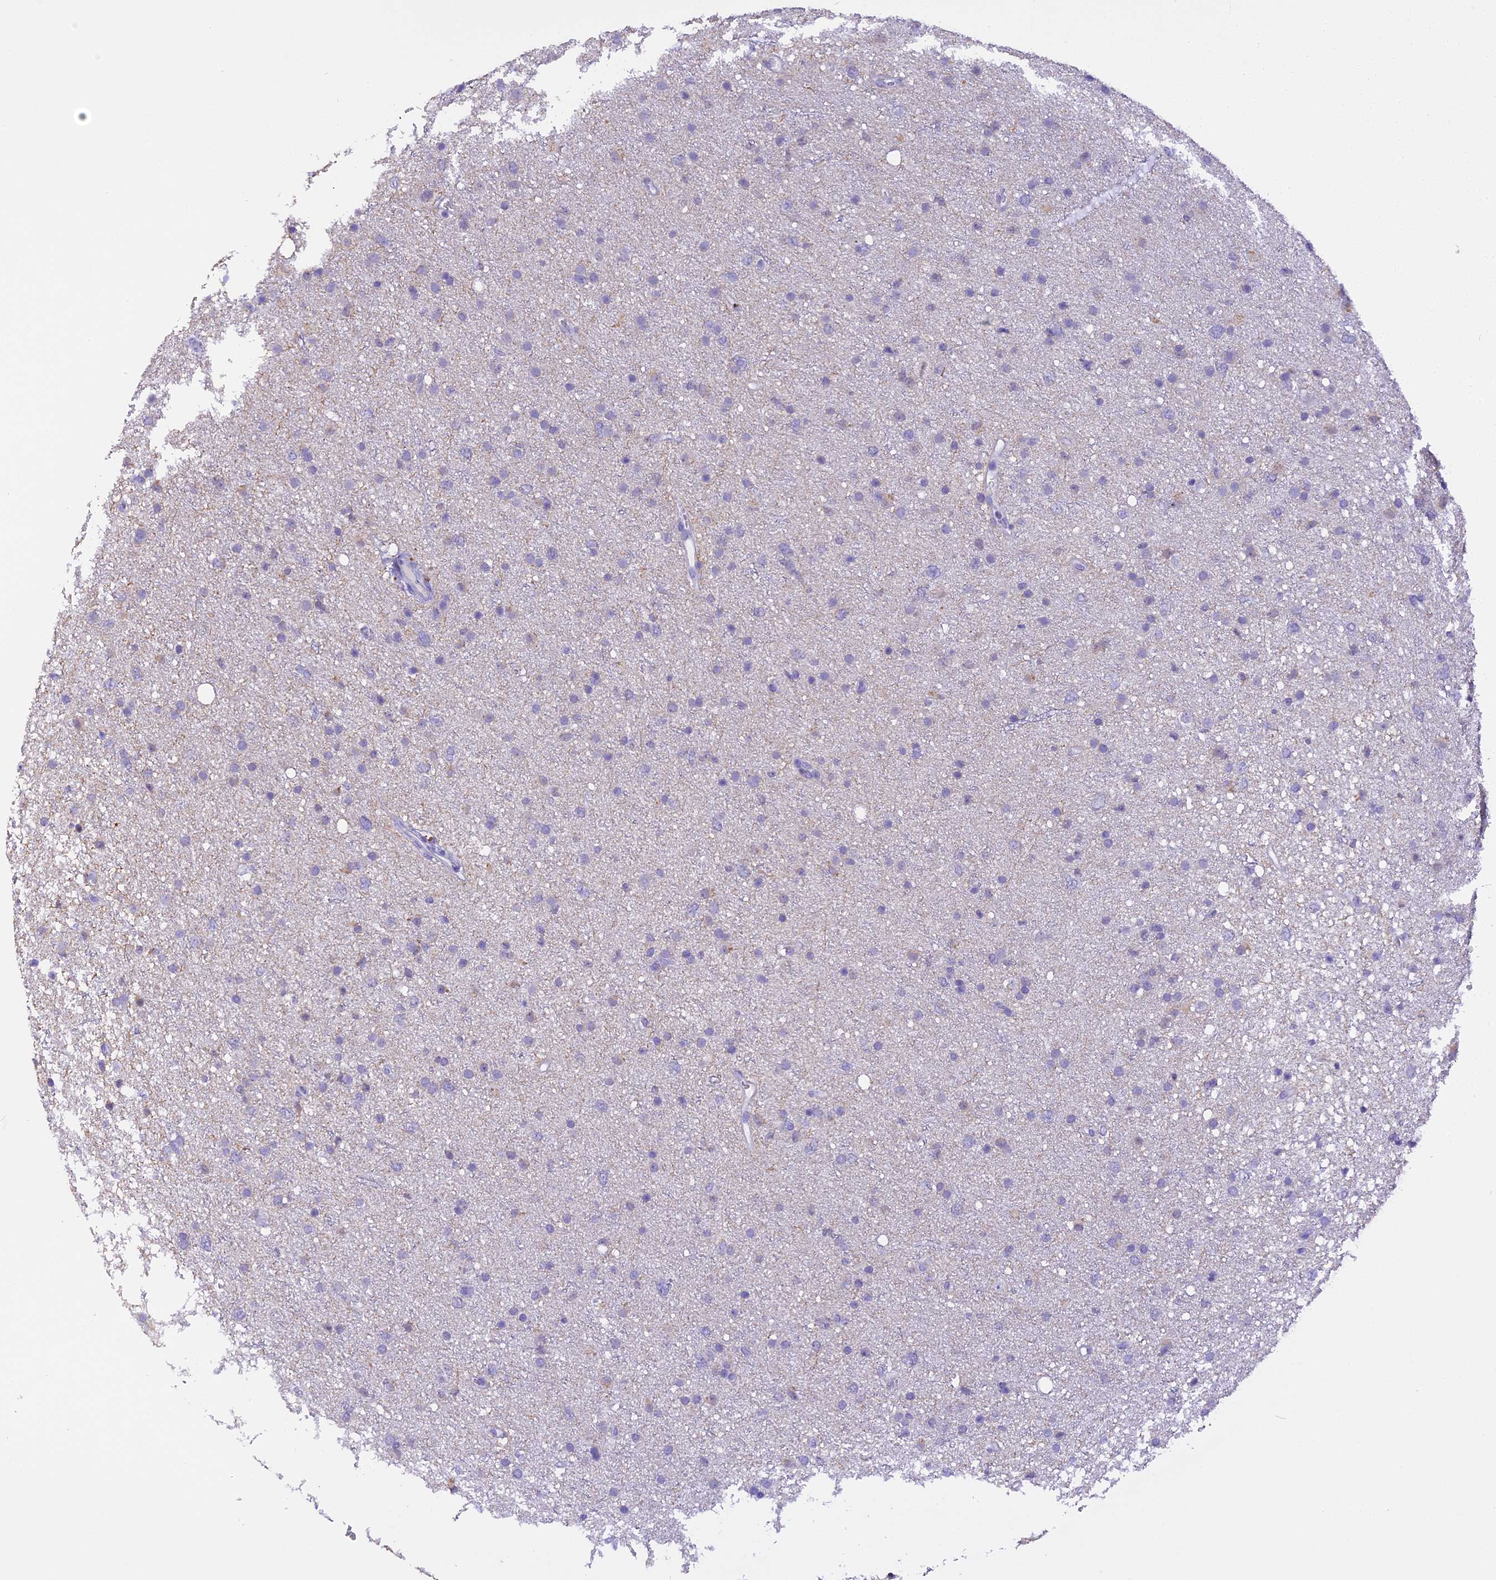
{"staining": {"intensity": "negative", "quantity": "none", "location": "none"}, "tissue": "glioma", "cell_type": "Tumor cells", "image_type": "cancer", "snomed": [{"axis": "morphology", "description": "Glioma, malignant, Low grade"}, {"axis": "topography", "description": "Cerebral cortex"}], "caption": "Immunohistochemical staining of human glioma reveals no significant positivity in tumor cells.", "gene": "AHSP", "patient": {"sex": "female", "age": 39}}